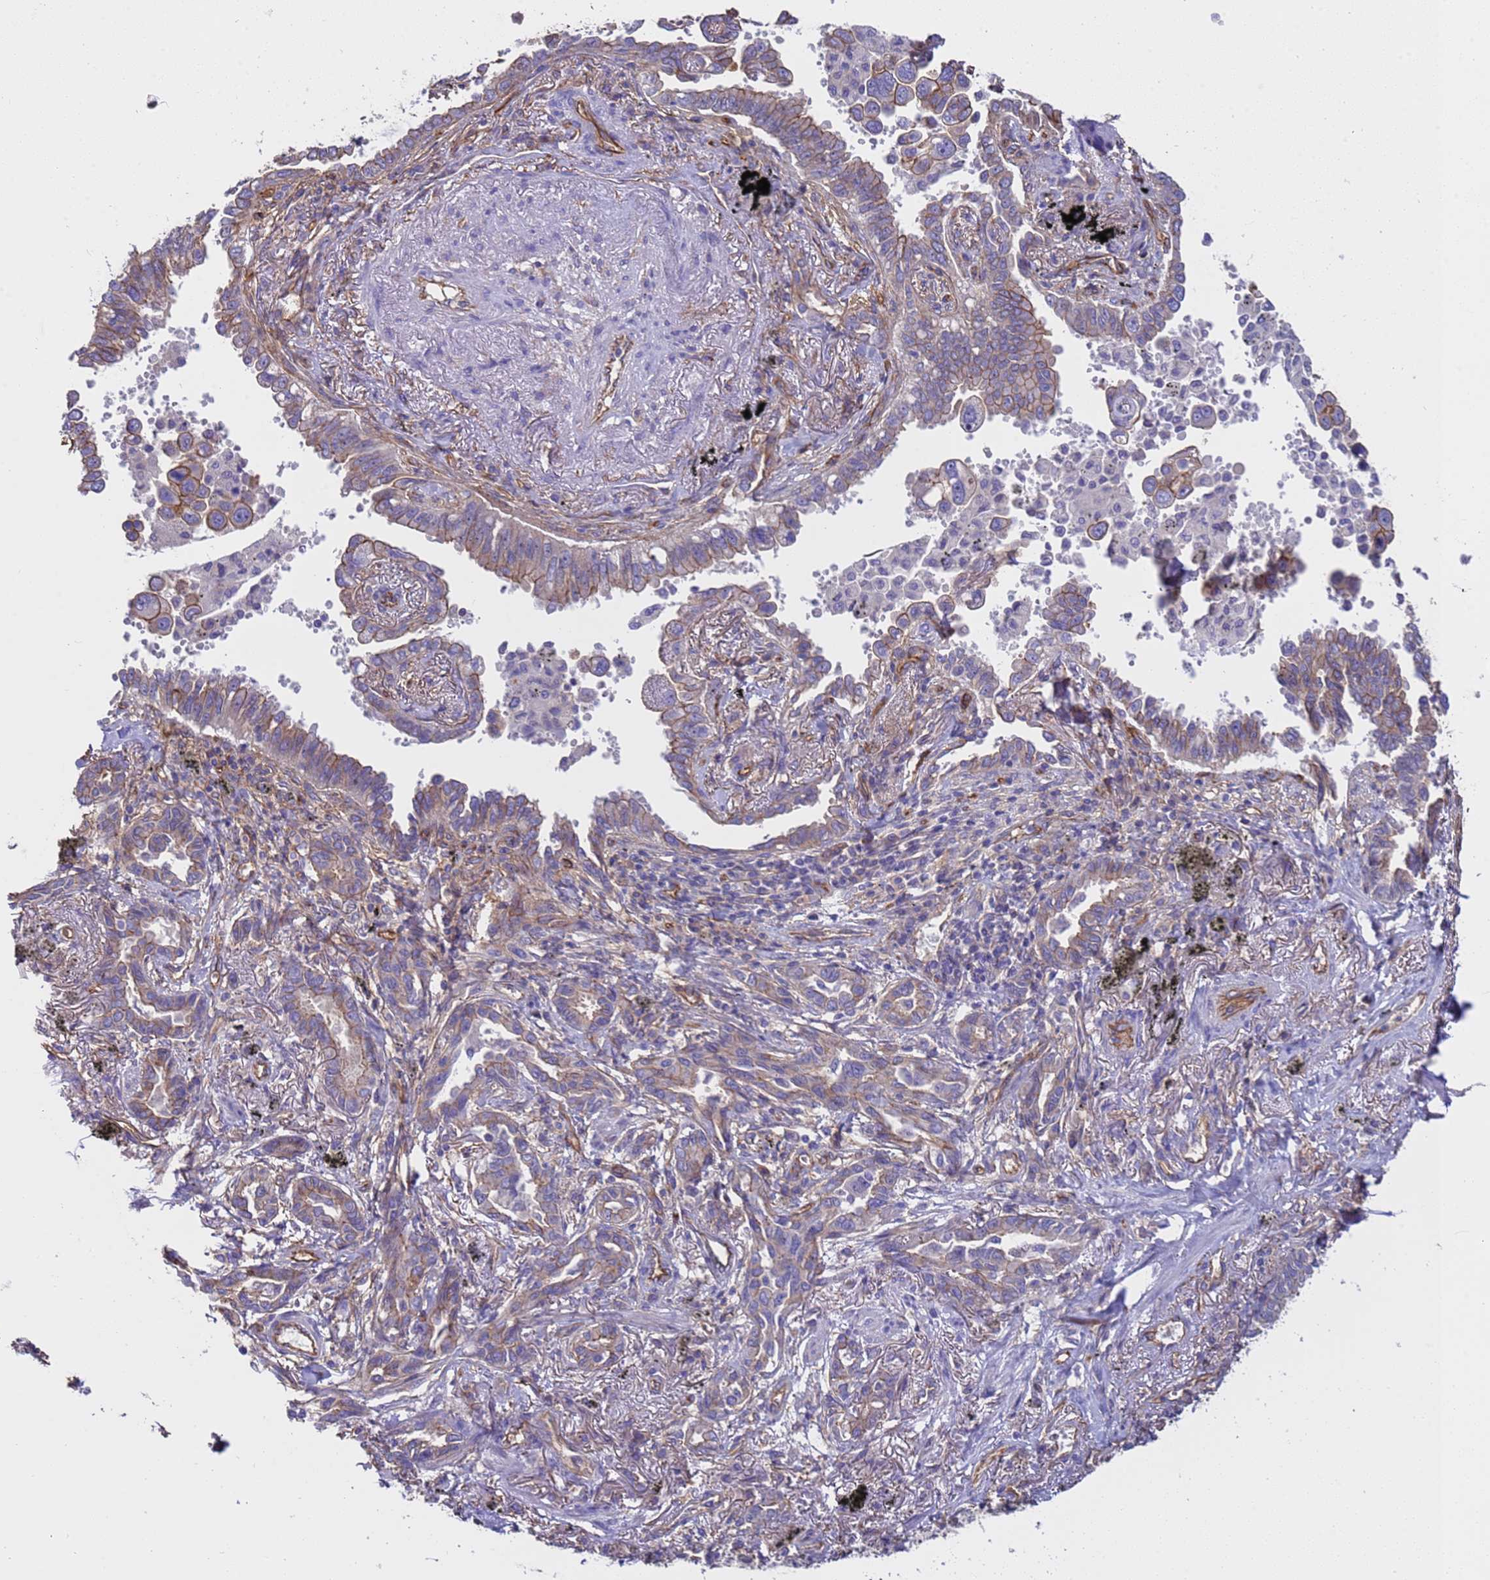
{"staining": {"intensity": "moderate", "quantity": "25%-75%", "location": "cytoplasmic/membranous"}, "tissue": "lung cancer", "cell_type": "Tumor cells", "image_type": "cancer", "snomed": [{"axis": "morphology", "description": "Adenocarcinoma, NOS"}, {"axis": "topography", "description": "Lung"}], "caption": "About 25%-75% of tumor cells in lung adenocarcinoma demonstrate moderate cytoplasmic/membranous protein positivity as visualized by brown immunohistochemical staining.", "gene": "ZNF248", "patient": {"sex": "male", "age": 67}}